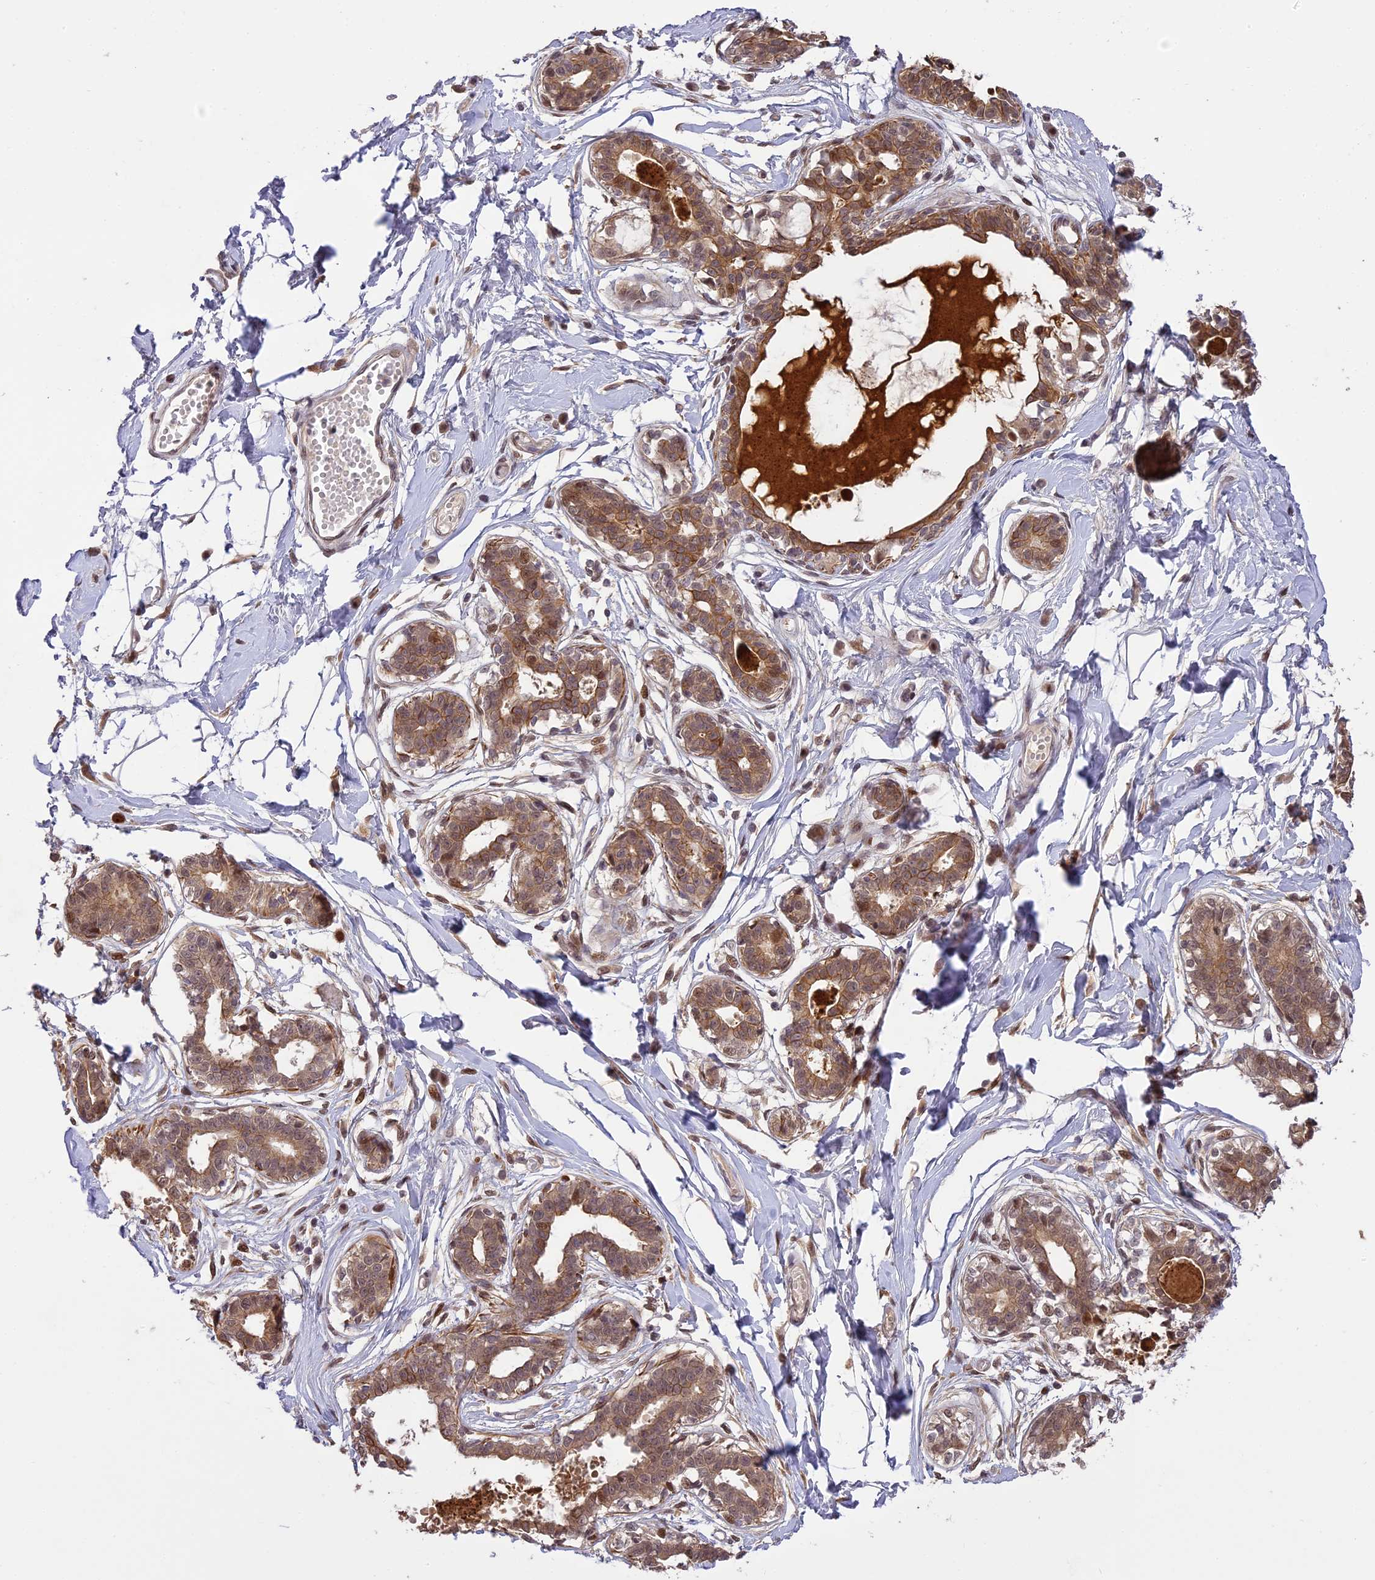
{"staining": {"intensity": "negative", "quantity": "none", "location": "none"}, "tissue": "breast", "cell_type": "Adipocytes", "image_type": "normal", "snomed": [{"axis": "morphology", "description": "Normal tissue, NOS"}, {"axis": "topography", "description": "Breast"}], "caption": "The histopathology image exhibits no staining of adipocytes in benign breast. (DAB (3,3'-diaminobenzidine) IHC, high magnification).", "gene": "PRELID2", "patient": {"sex": "female", "age": 45}}